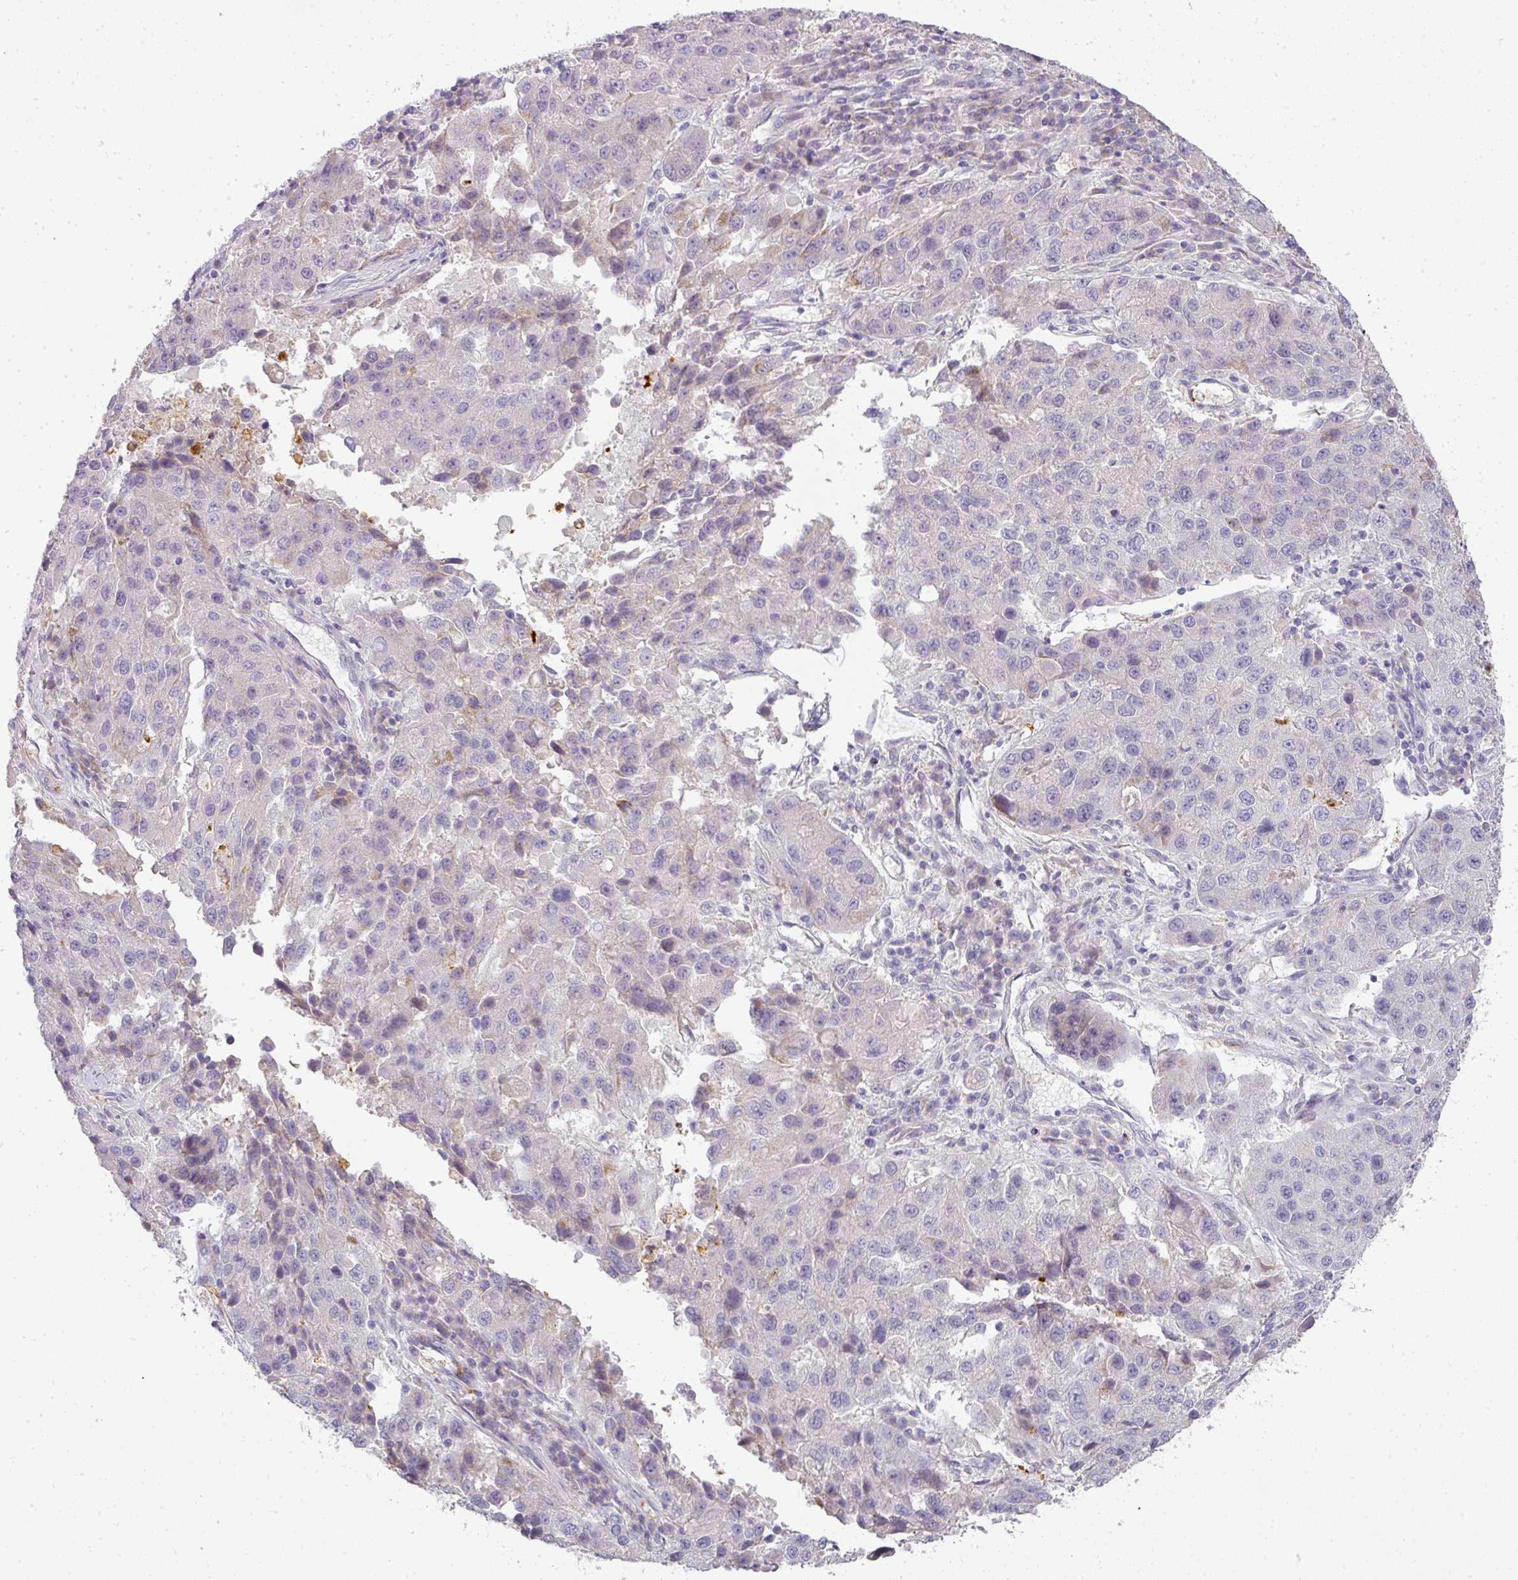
{"staining": {"intensity": "negative", "quantity": "none", "location": "none"}, "tissue": "stomach cancer", "cell_type": "Tumor cells", "image_type": "cancer", "snomed": [{"axis": "morphology", "description": "Adenocarcinoma, NOS"}, {"axis": "topography", "description": "Stomach"}], "caption": "Immunohistochemistry histopathology image of human stomach cancer stained for a protein (brown), which demonstrates no expression in tumor cells.", "gene": "HHEX", "patient": {"sex": "male", "age": 71}}